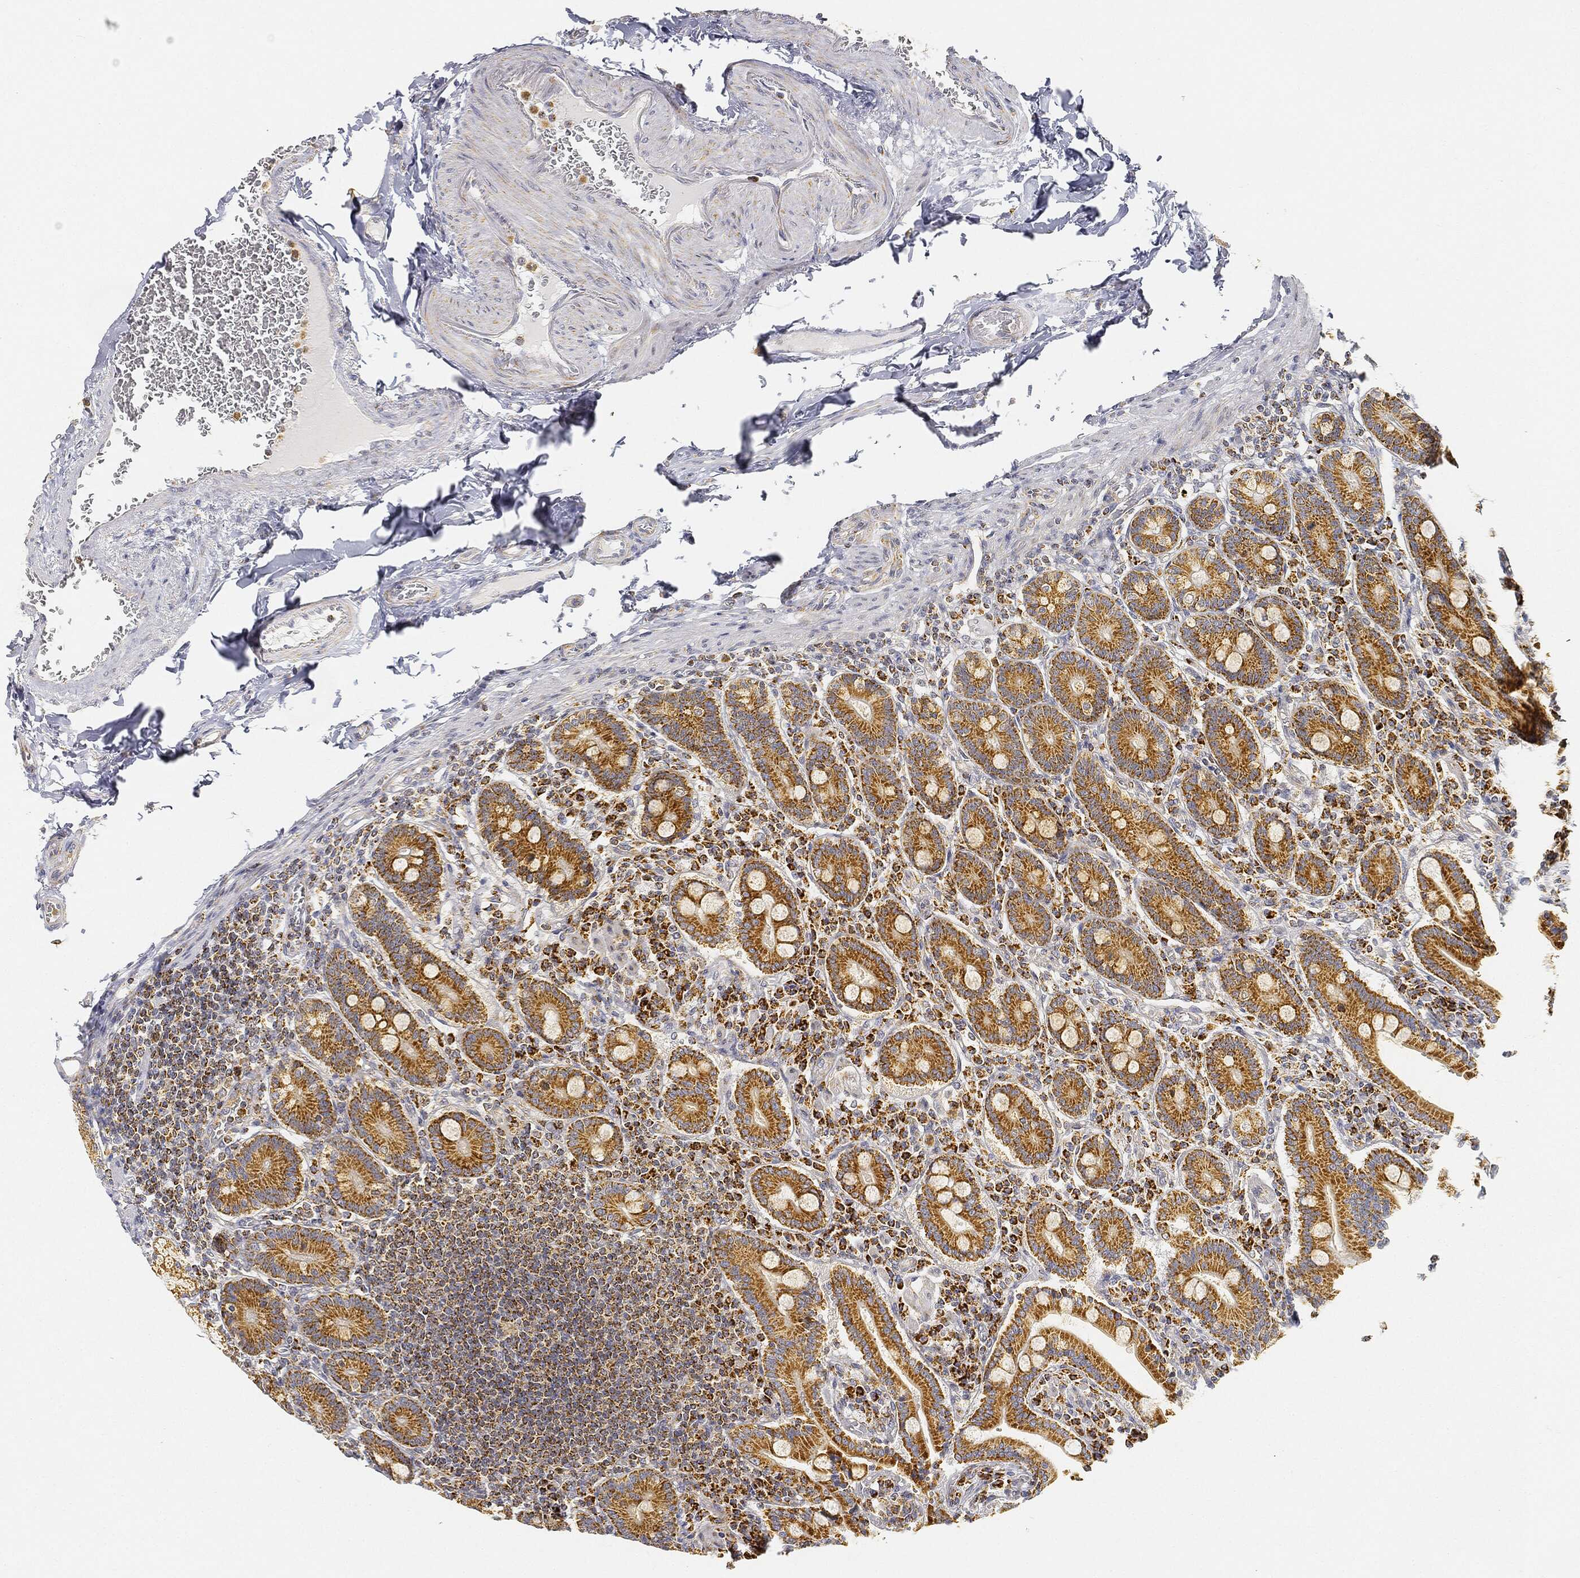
{"staining": {"intensity": "strong", "quantity": ">75%", "location": "cytoplasmic/membranous"}, "tissue": "duodenum", "cell_type": "Glandular cells", "image_type": "normal", "snomed": [{"axis": "morphology", "description": "Normal tissue, NOS"}, {"axis": "topography", "description": "Duodenum"}], "caption": "Strong cytoplasmic/membranous staining is appreciated in about >75% of glandular cells in benign duodenum.", "gene": "CAPN15", "patient": {"sex": "female", "age": 62}}